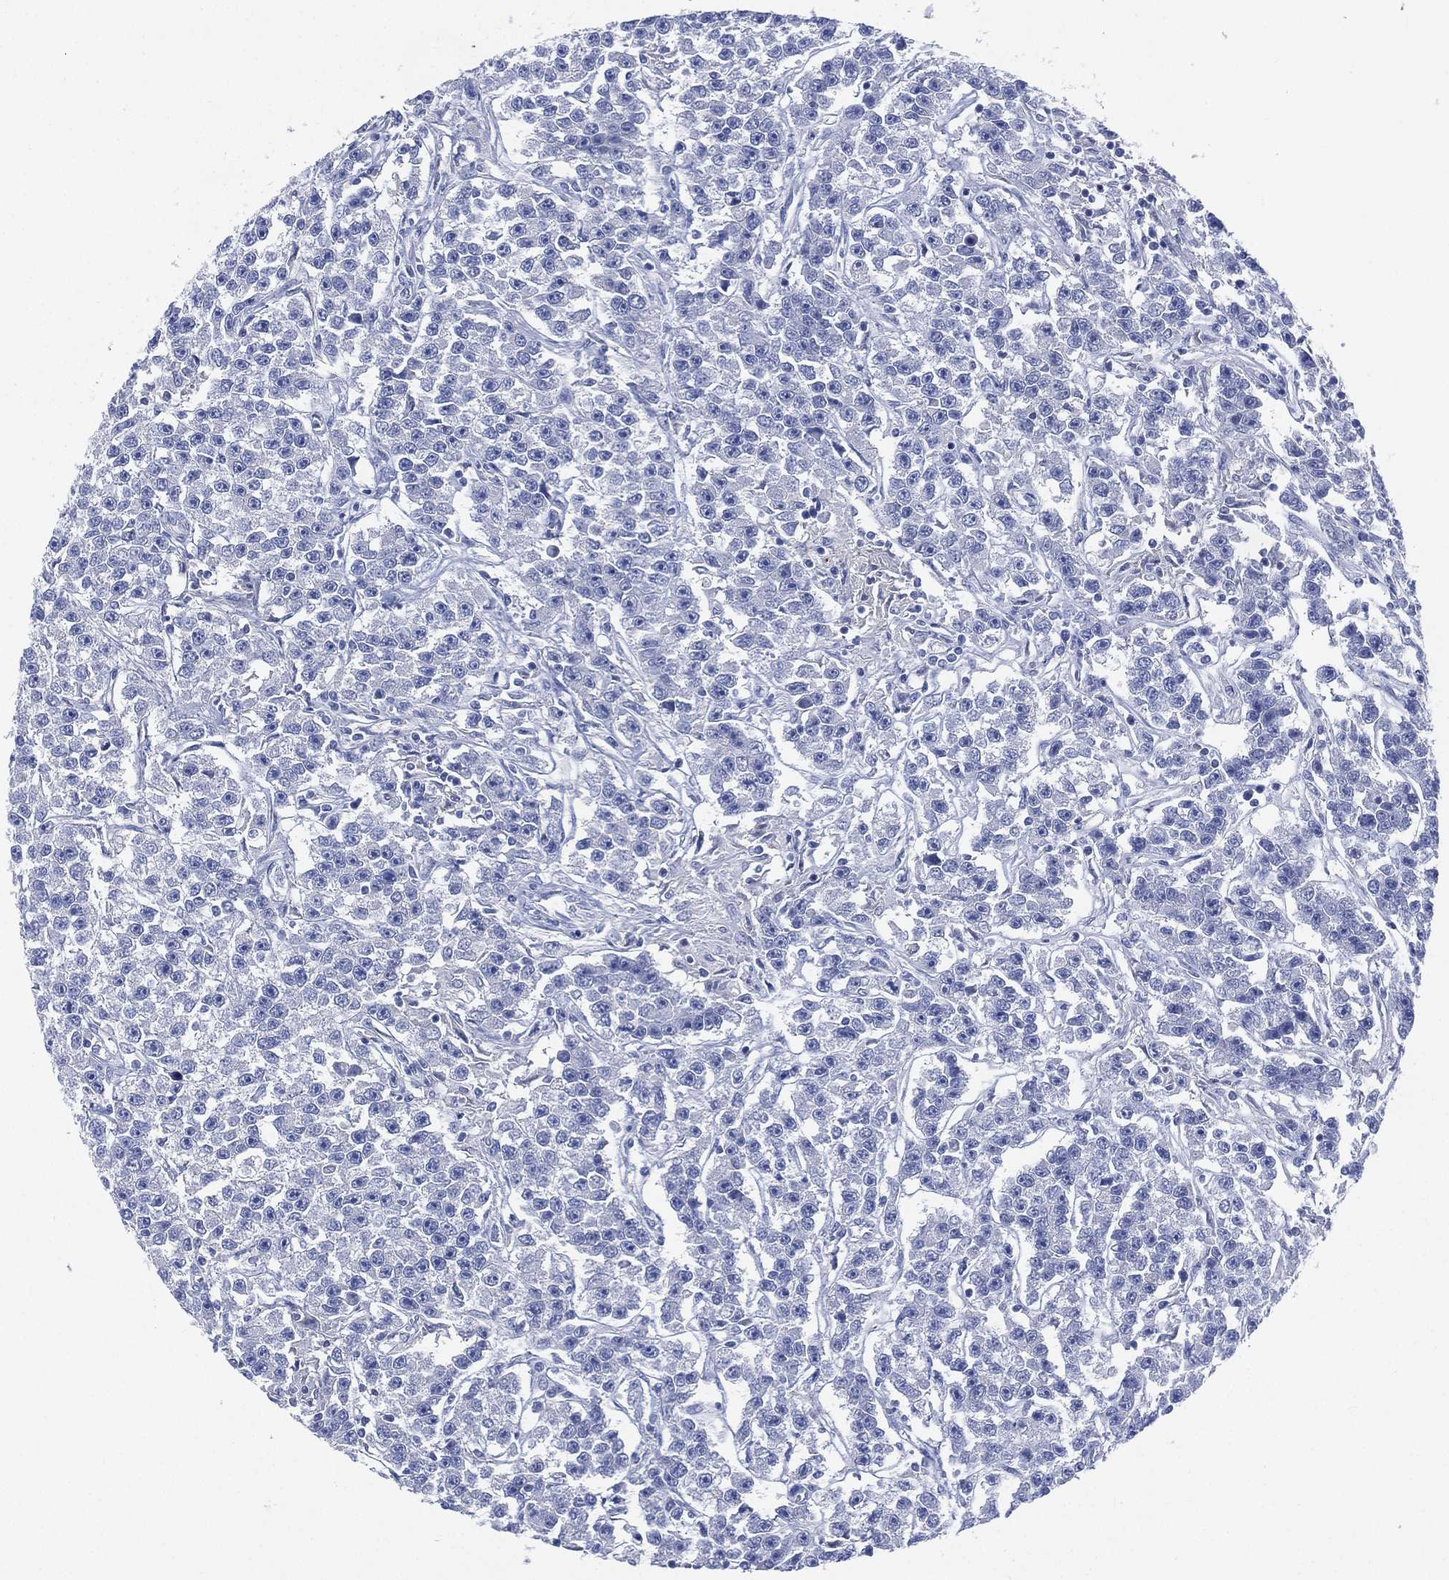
{"staining": {"intensity": "negative", "quantity": "none", "location": "none"}, "tissue": "testis cancer", "cell_type": "Tumor cells", "image_type": "cancer", "snomed": [{"axis": "morphology", "description": "Seminoma, NOS"}, {"axis": "topography", "description": "Testis"}], "caption": "There is no significant expression in tumor cells of seminoma (testis).", "gene": "CHRNA3", "patient": {"sex": "male", "age": 59}}